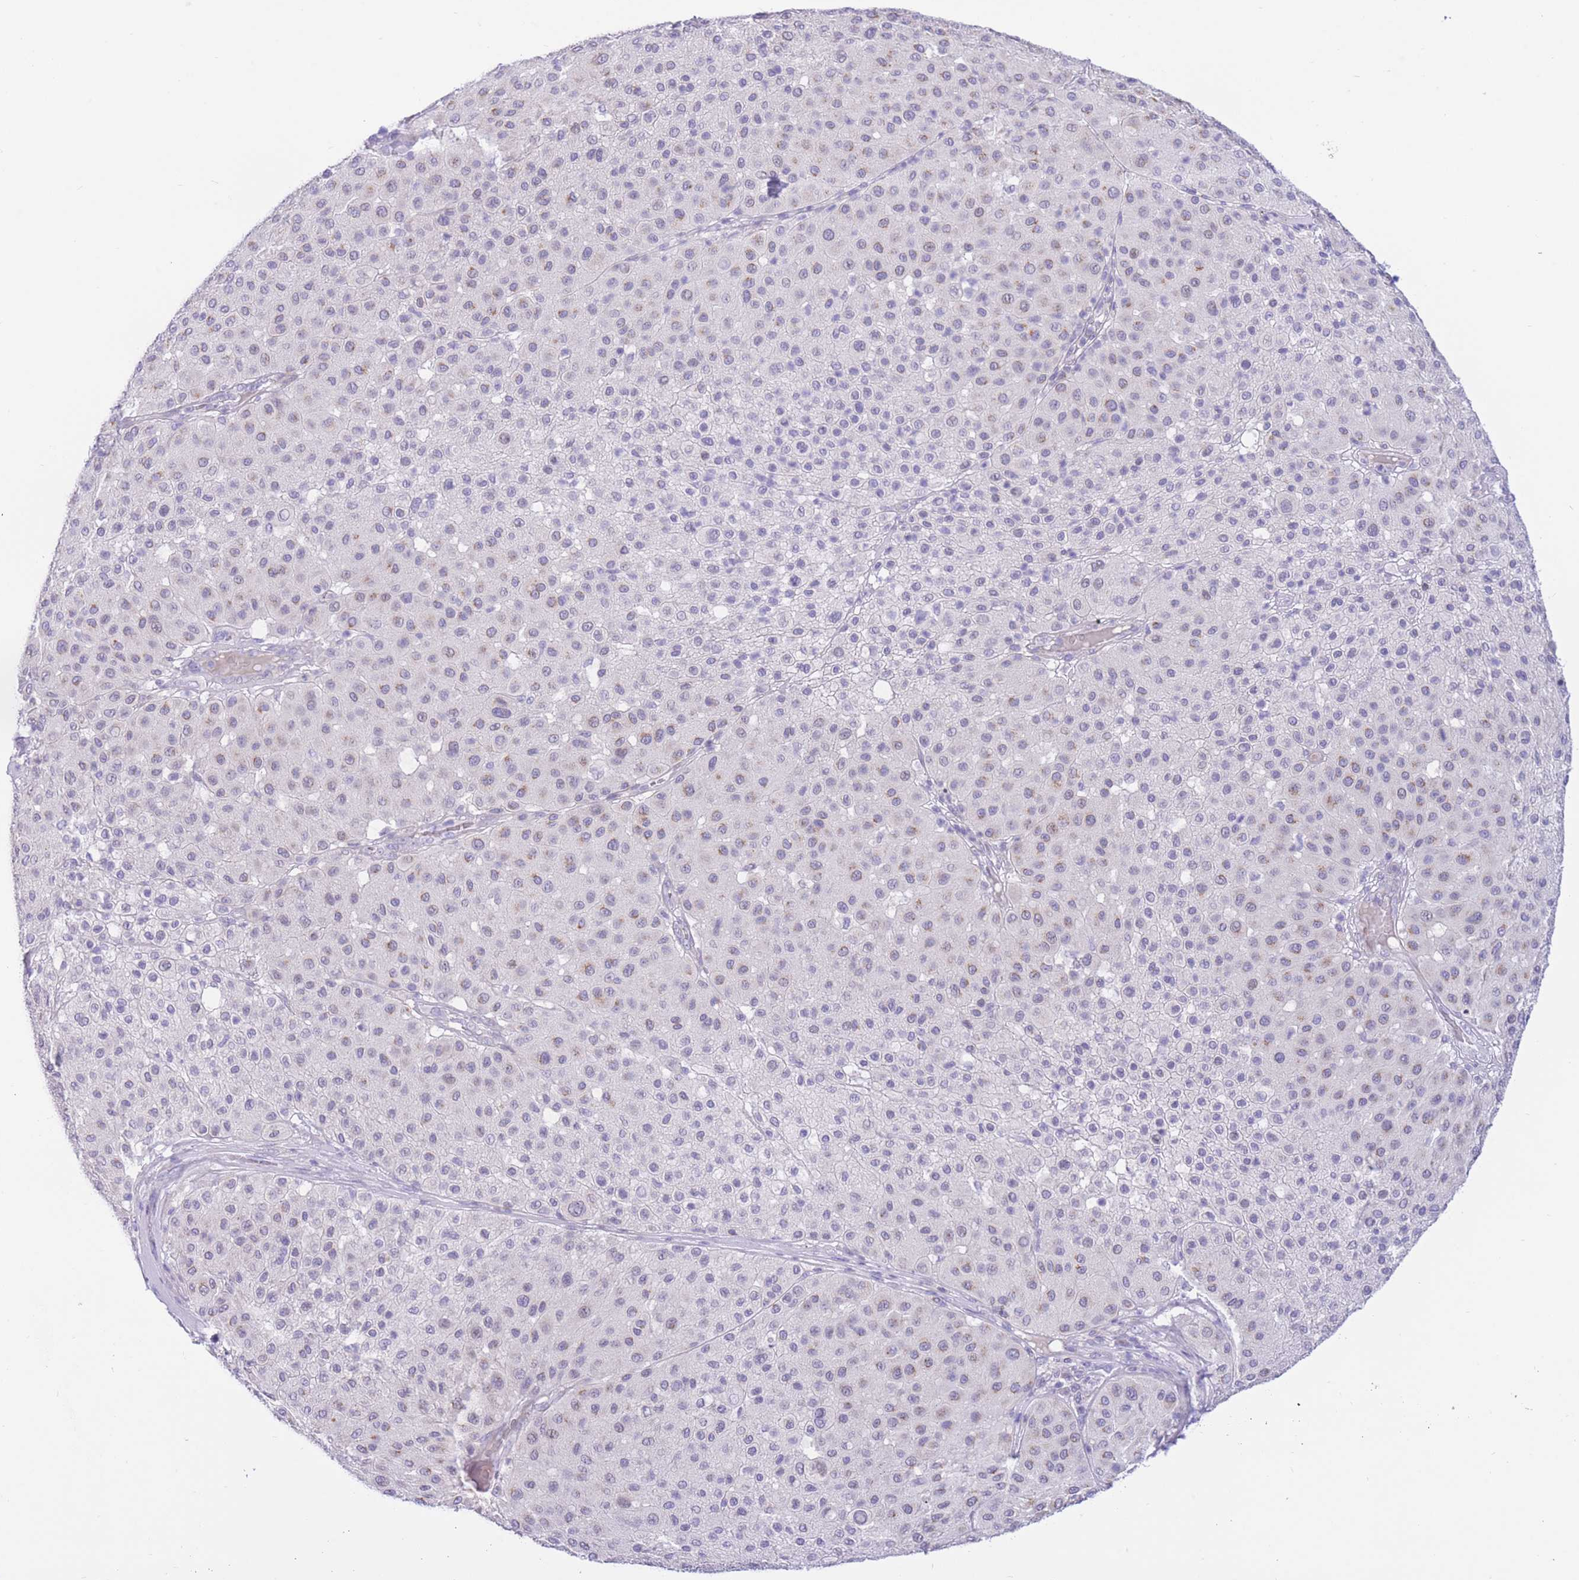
{"staining": {"intensity": "weak", "quantity": "<25%", "location": "cytoplasmic/membranous"}, "tissue": "melanoma", "cell_type": "Tumor cells", "image_type": "cancer", "snomed": [{"axis": "morphology", "description": "Malignant melanoma, Metastatic site"}, {"axis": "topography", "description": "Smooth muscle"}], "caption": "This is a histopathology image of immunohistochemistry staining of malignant melanoma (metastatic site), which shows no staining in tumor cells.", "gene": "RPL39L", "patient": {"sex": "male", "age": 41}}